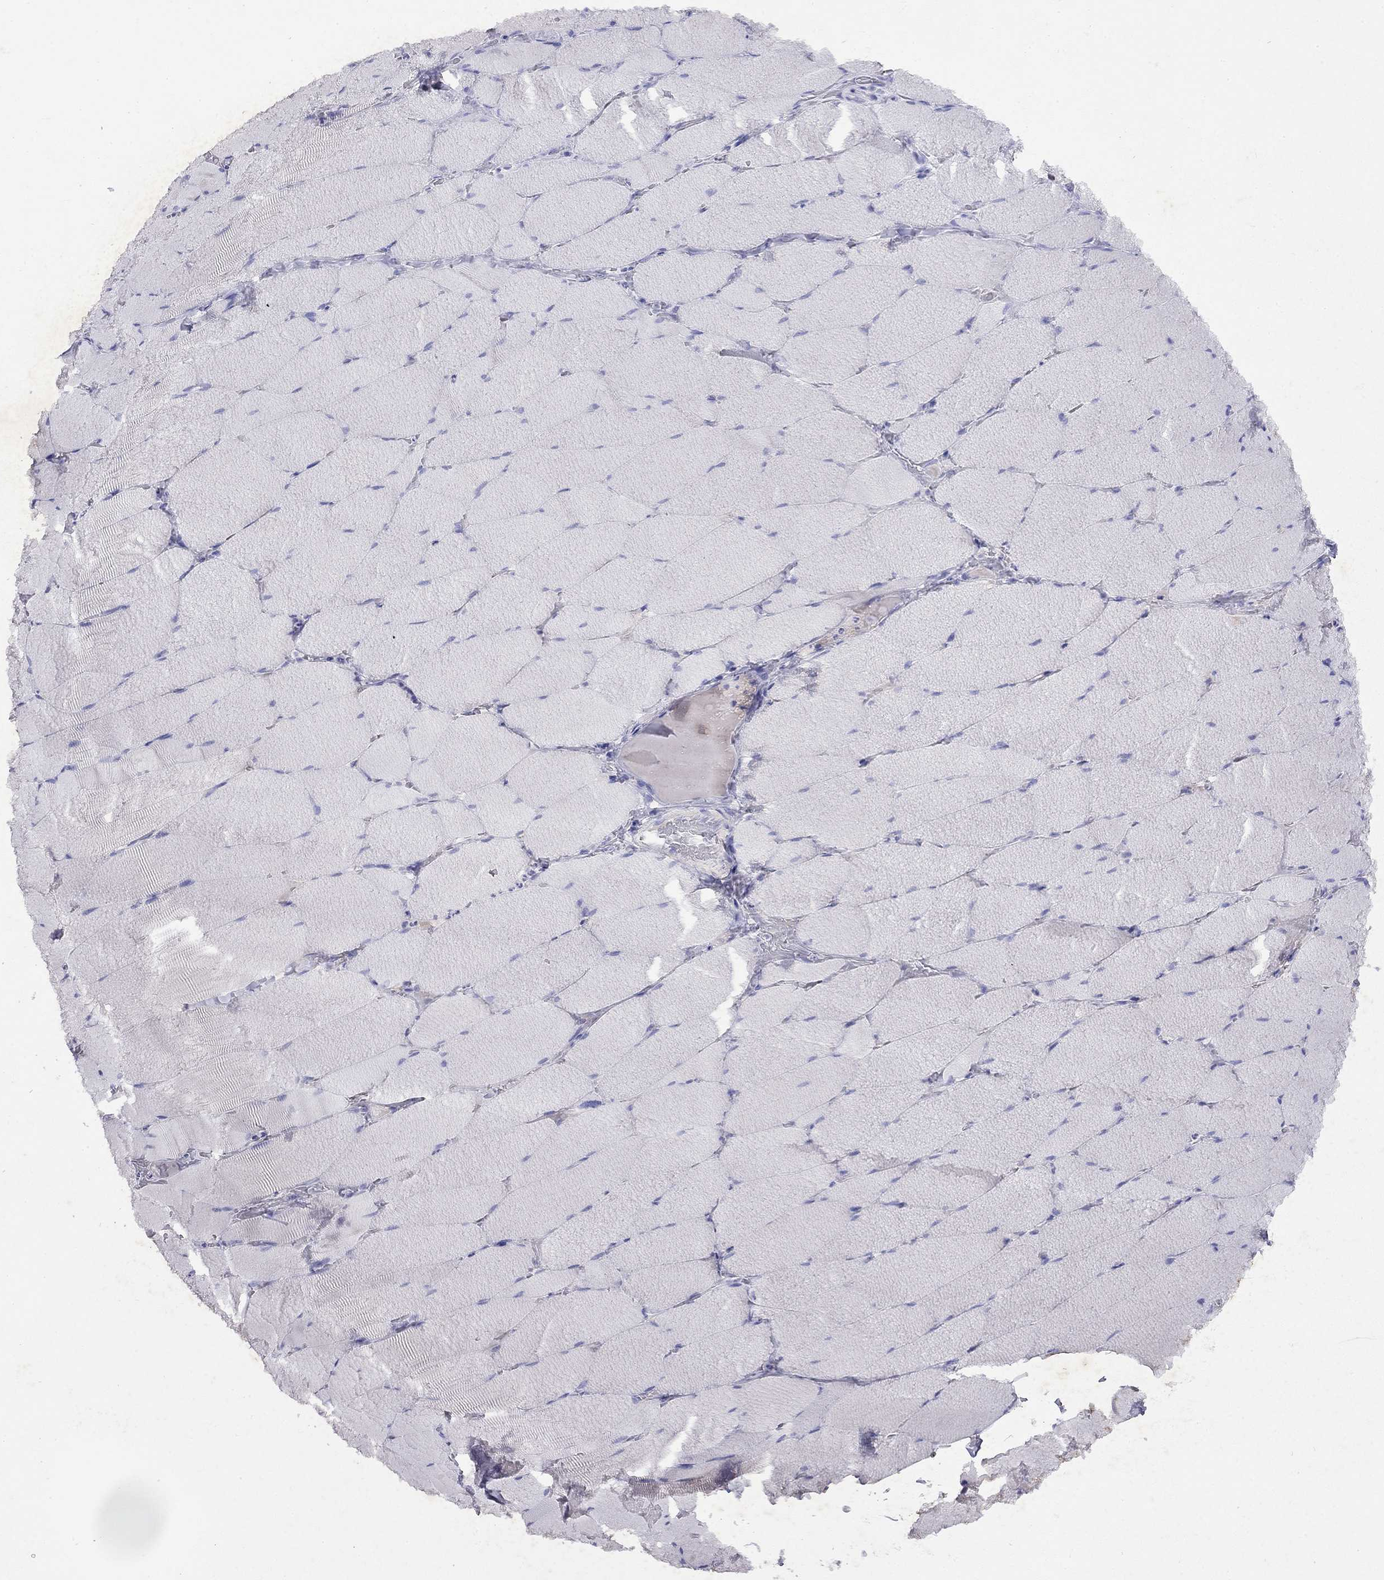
{"staining": {"intensity": "negative", "quantity": "none", "location": "none"}, "tissue": "skeletal muscle", "cell_type": "Myocytes", "image_type": "normal", "snomed": [{"axis": "morphology", "description": "Normal tissue, NOS"}, {"axis": "topography", "description": "Skeletal muscle"}], "caption": "An immunohistochemistry (IHC) image of normal skeletal muscle is shown. There is no staining in myocytes of skeletal muscle.", "gene": "GNAT3", "patient": {"sex": "male", "age": 56}}